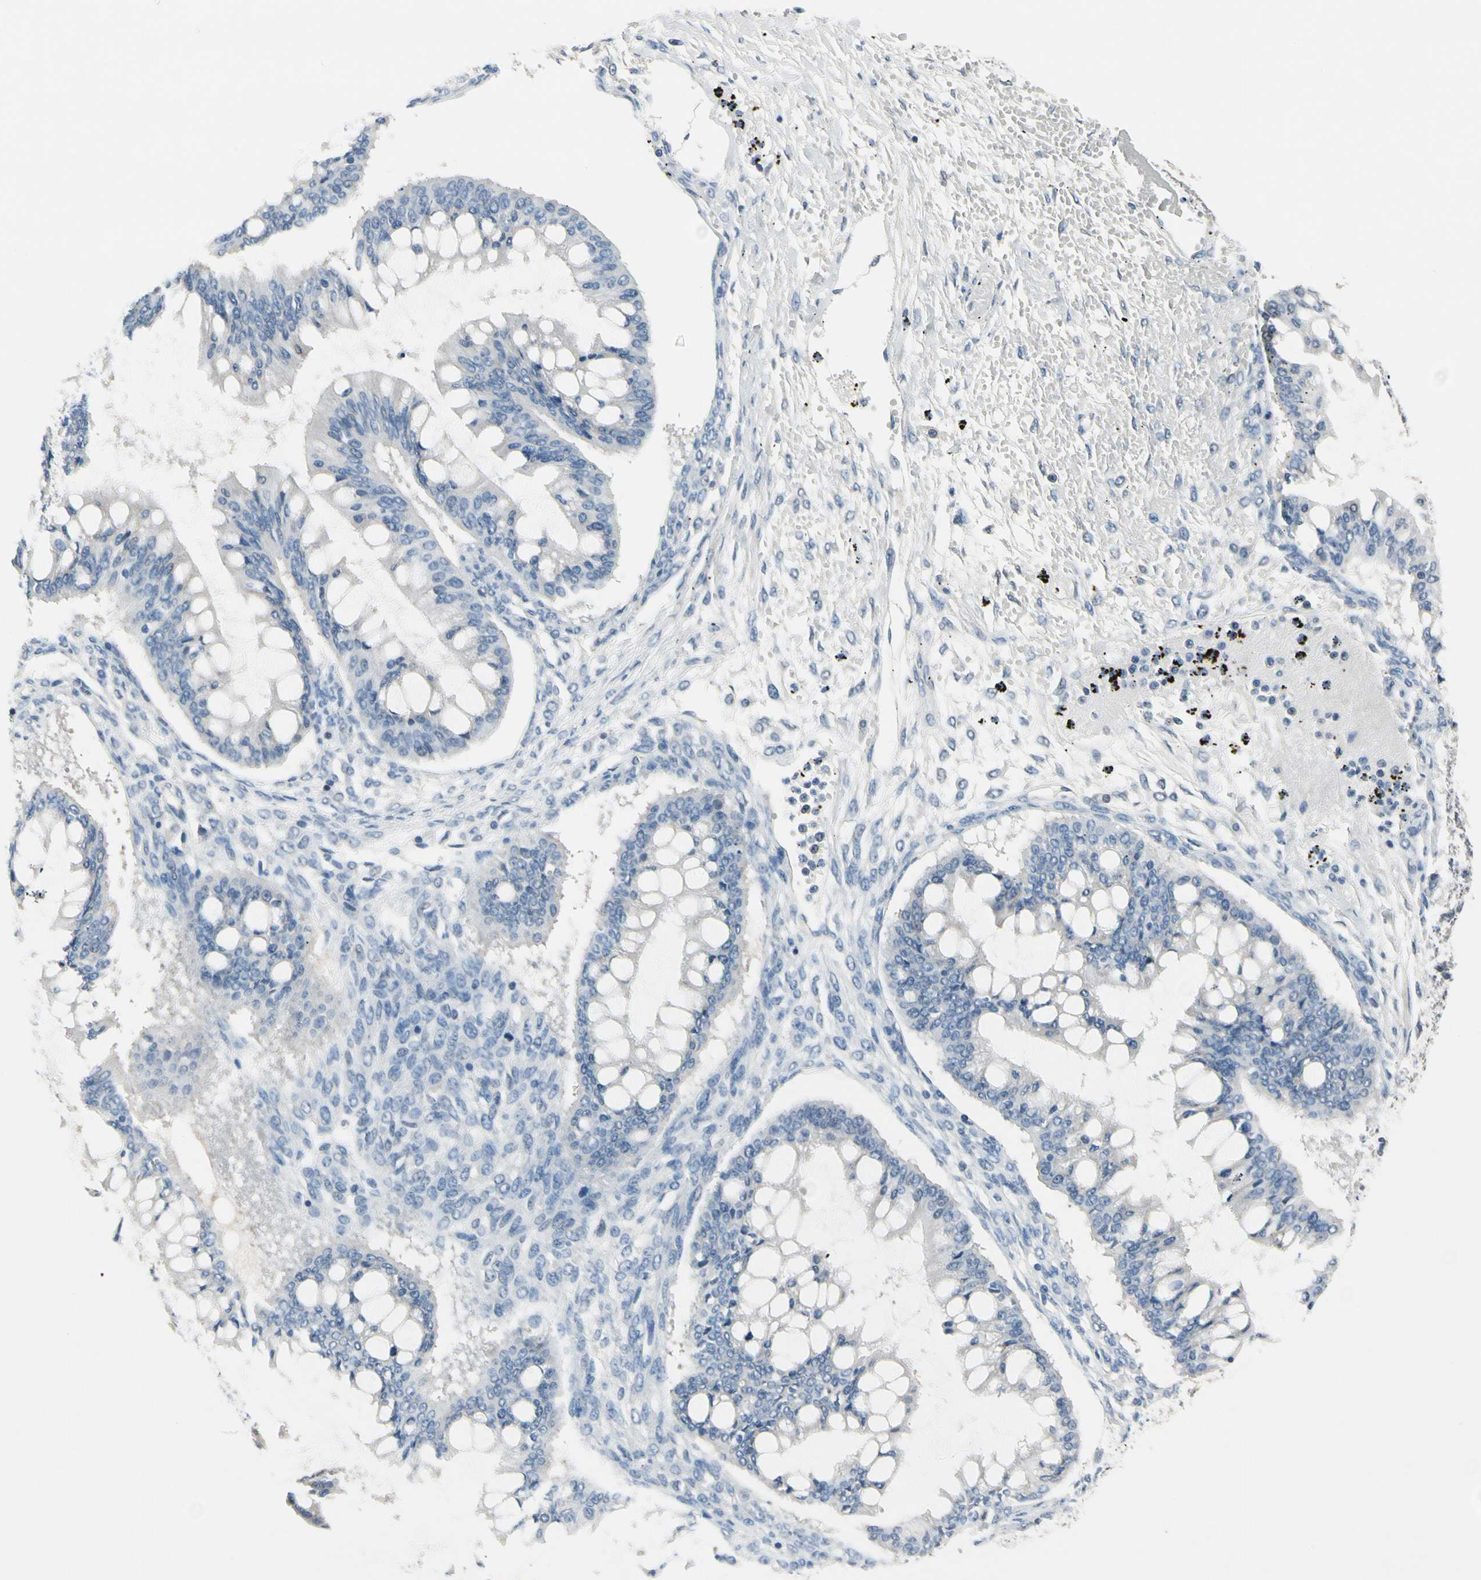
{"staining": {"intensity": "negative", "quantity": "none", "location": "none"}, "tissue": "ovarian cancer", "cell_type": "Tumor cells", "image_type": "cancer", "snomed": [{"axis": "morphology", "description": "Cystadenocarcinoma, mucinous, NOS"}, {"axis": "topography", "description": "Ovary"}], "caption": "Human ovarian cancer (mucinous cystadenocarcinoma) stained for a protein using immunohistochemistry demonstrates no expression in tumor cells.", "gene": "NFATC2", "patient": {"sex": "female", "age": 73}}